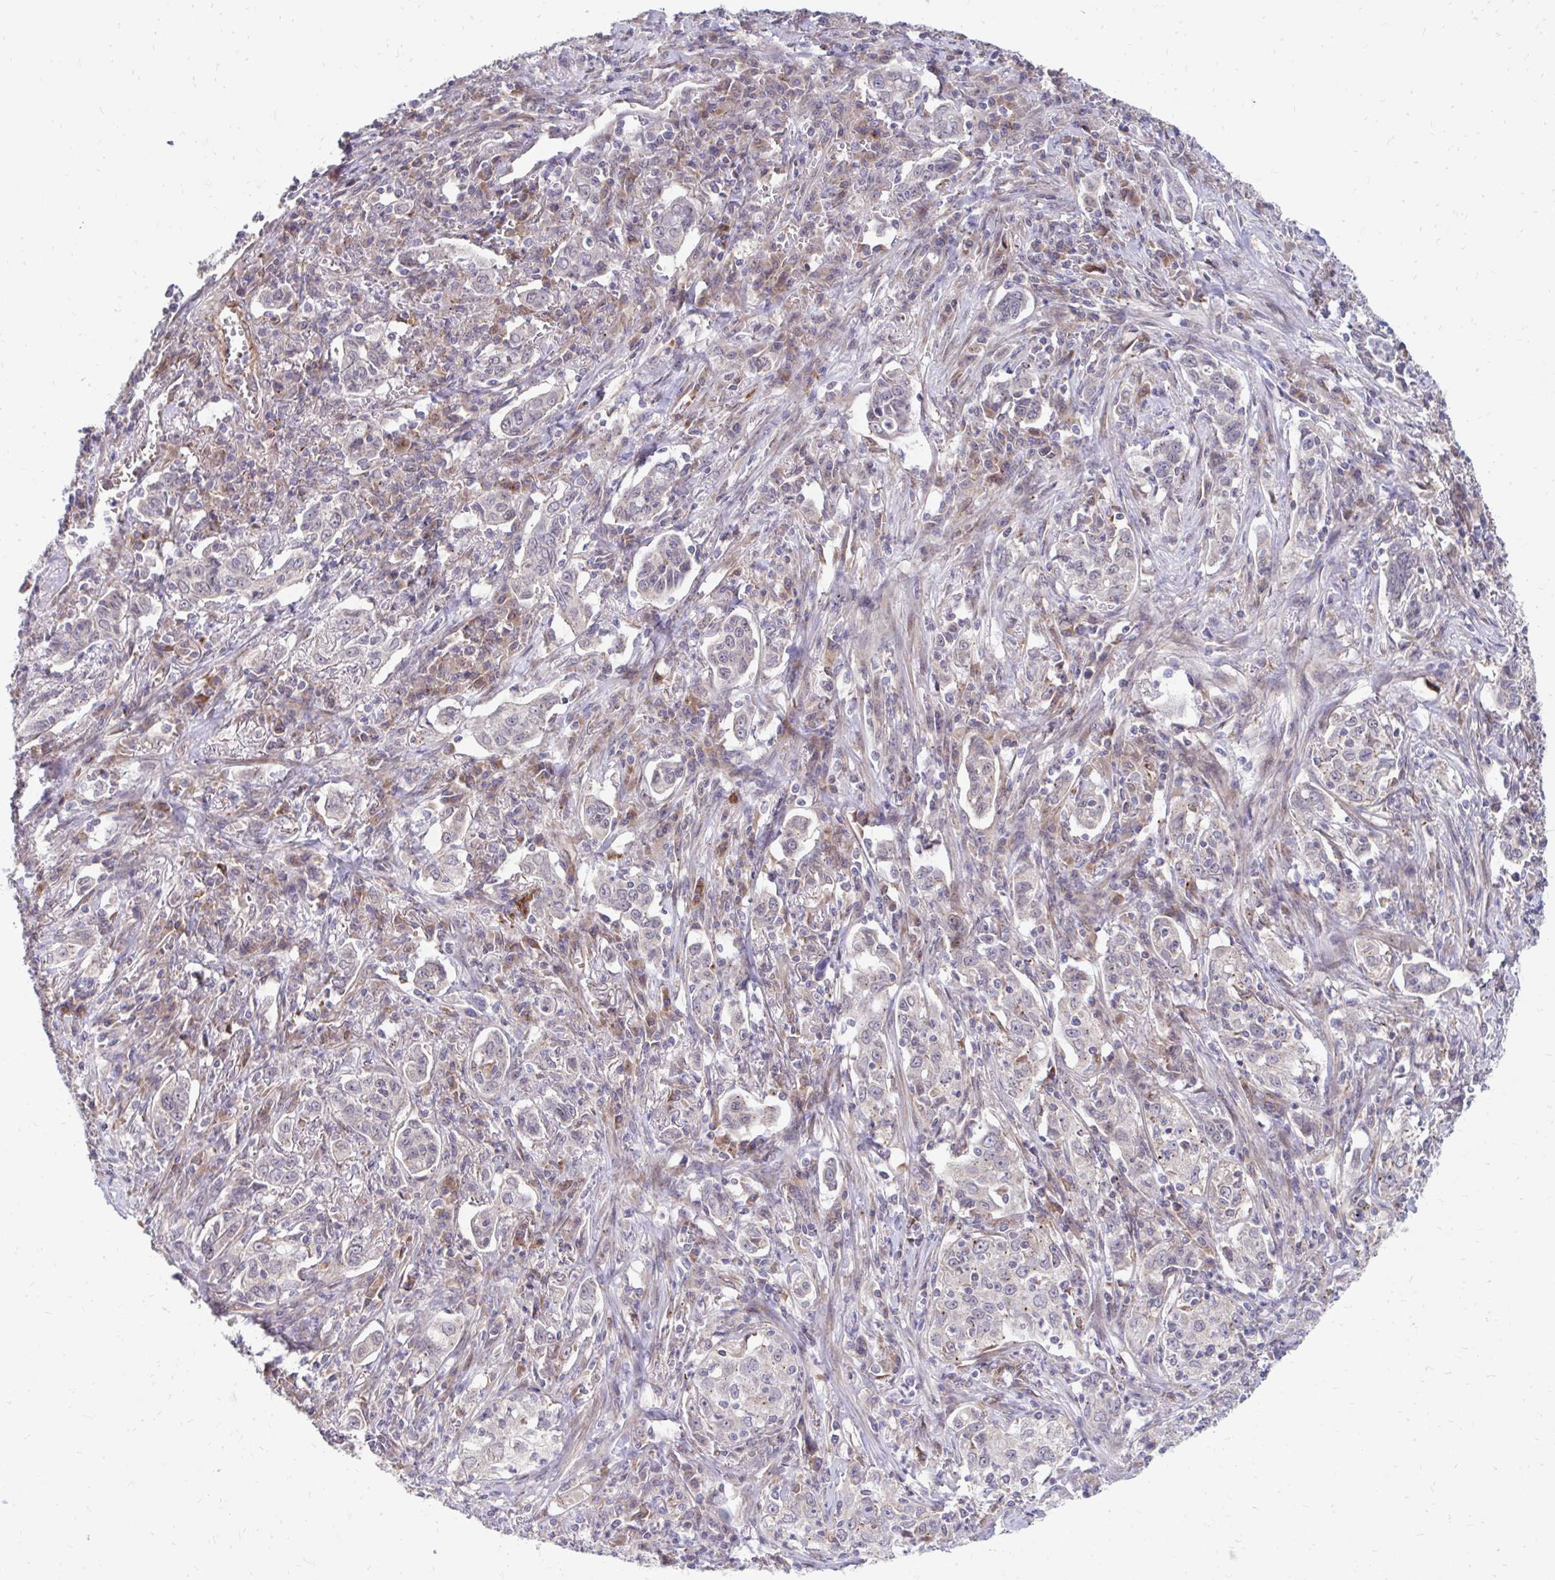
{"staining": {"intensity": "moderate", "quantity": "<25%", "location": "cytoplasmic/membranous"}, "tissue": "lung cancer", "cell_type": "Tumor cells", "image_type": "cancer", "snomed": [{"axis": "morphology", "description": "Squamous cell carcinoma, NOS"}, {"axis": "topography", "description": "Lung"}], "caption": "A high-resolution histopathology image shows immunohistochemistry staining of lung cancer, which exhibits moderate cytoplasmic/membranous expression in approximately <25% of tumor cells.", "gene": "ITPR2", "patient": {"sex": "male", "age": 71}}